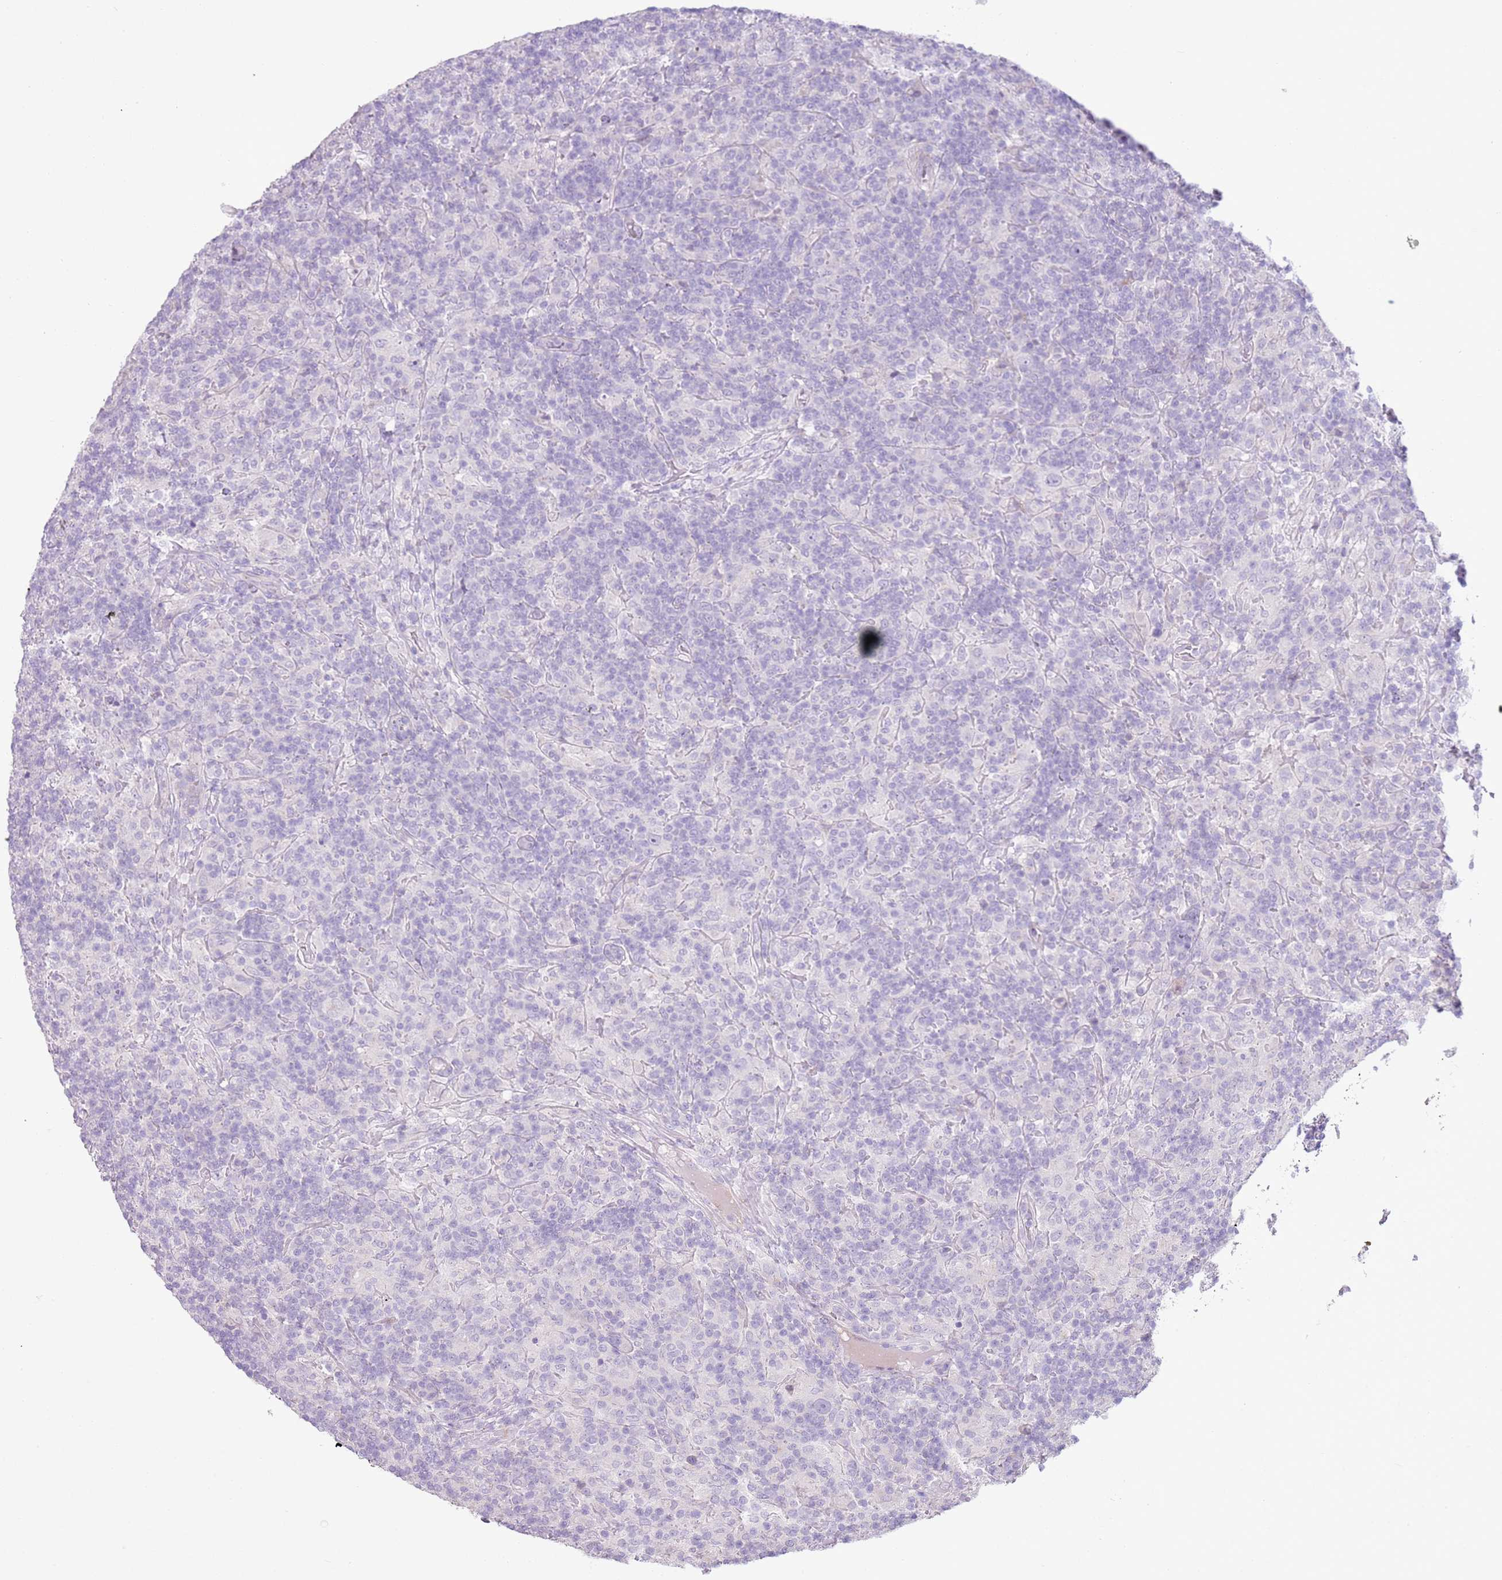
{"staining": {"intensity": "negative", "quantity": "none", "location": "none"}, "tissue": "lymphoma", "cell_type": "Tumor cells", "image_type": "cancer", "snomed": [{"axis": "morphology", "description": "Hodgkin's disease, NOS"}, {"axis": "topography", "description": "Lymph node"}], "caption": "Human Hodgkin's disease stained for a protein using immunohistochemistry reveals no staining in tumor cells.", "gene": "ZNF239", "patient": {"sex": "male", "age": 70}}